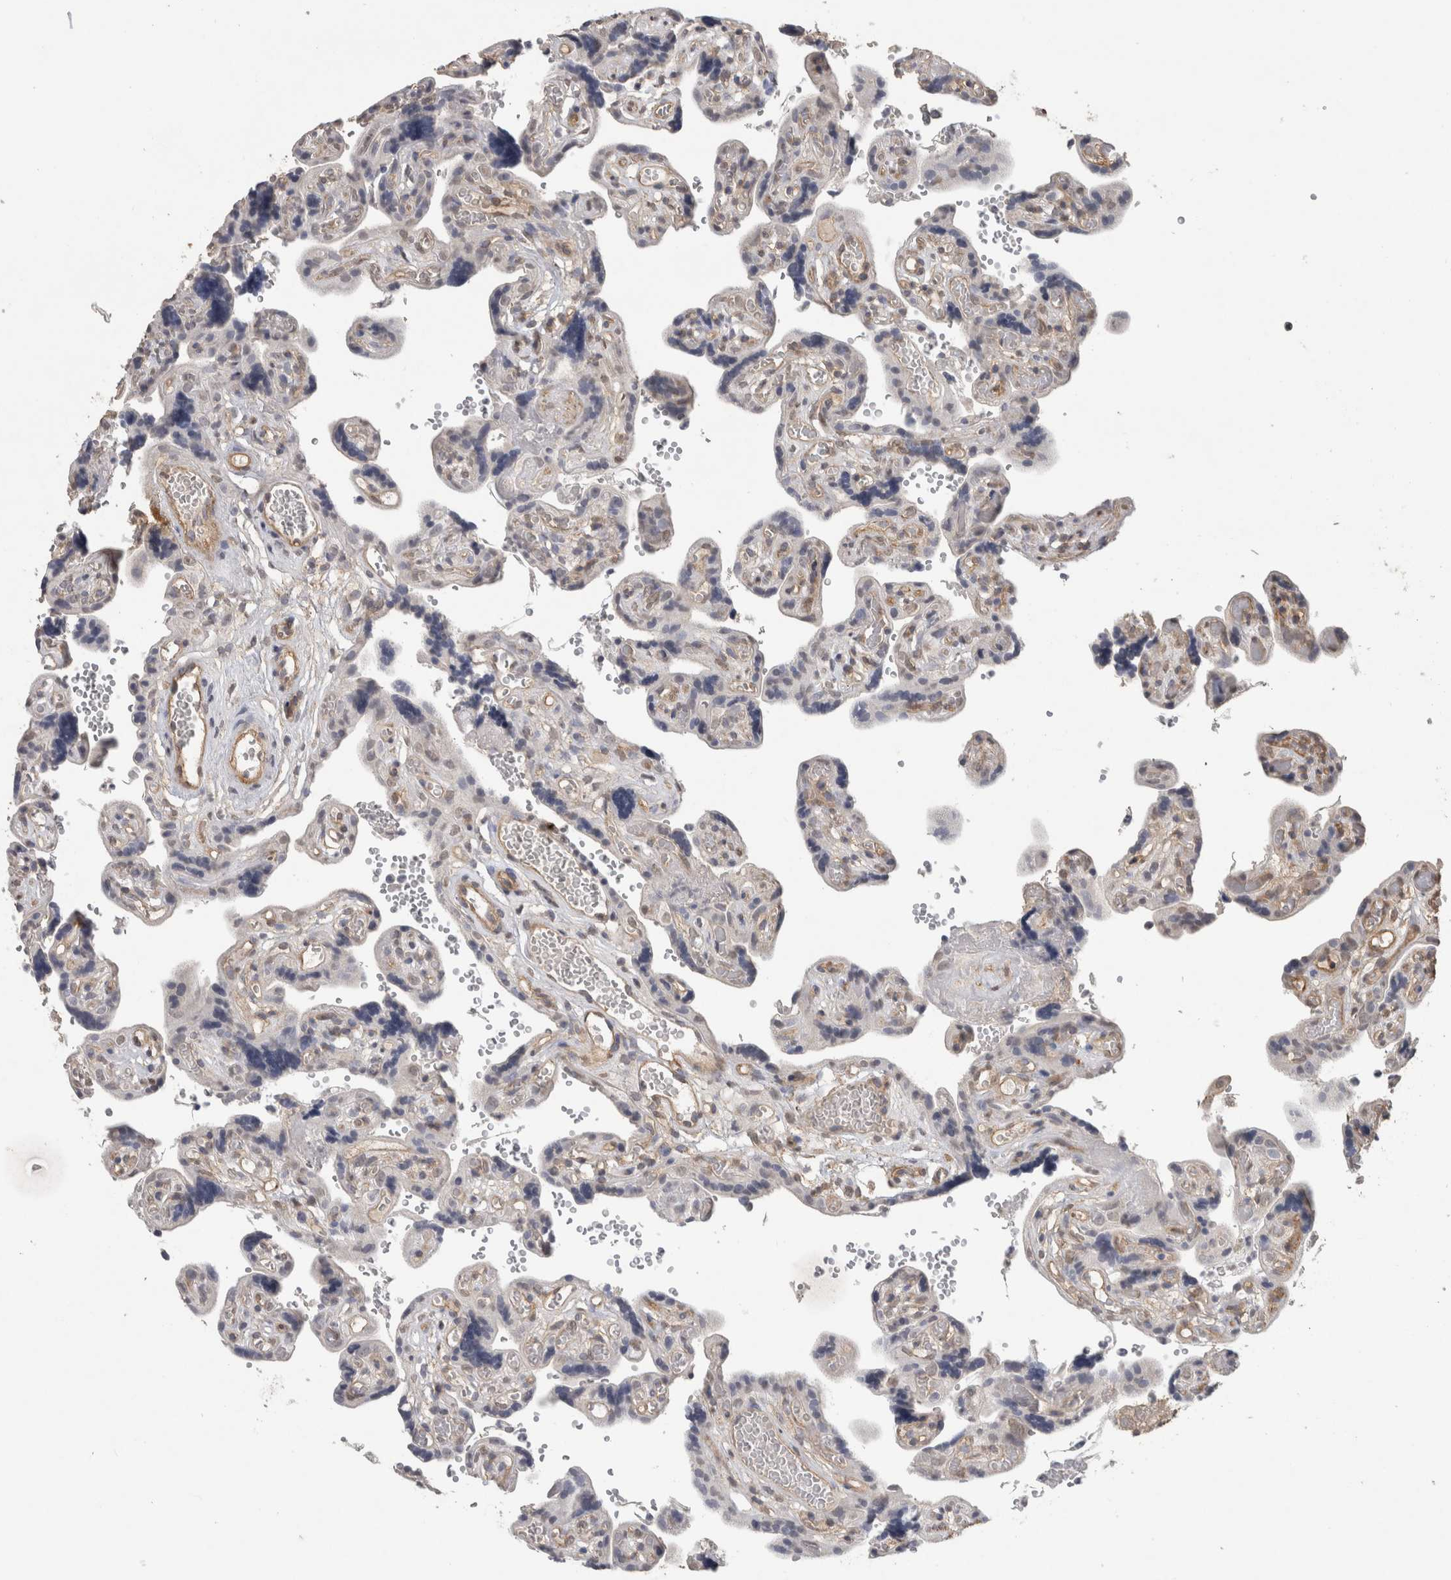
{"staining": {"intensity": "weak", "quantity": ">75%", "location": "cytoplasmic/membranous,nuclear"}, "tissue": "placenta", "cell_type": "Decidual cells", "image_type": "normal", "snomed": [{"axis": "morphology", "description": "Normal tissue, NOS"}, {"axis": "topography", "description": "Placenta"}], "caption": "This is an image of IHC staining of benign placenta, which shows weak staining in the cytoplasmic/membranous,nuclear of decidual cells.", "gene": "RECK", "patient": {"sex": "female", "age": 30}}